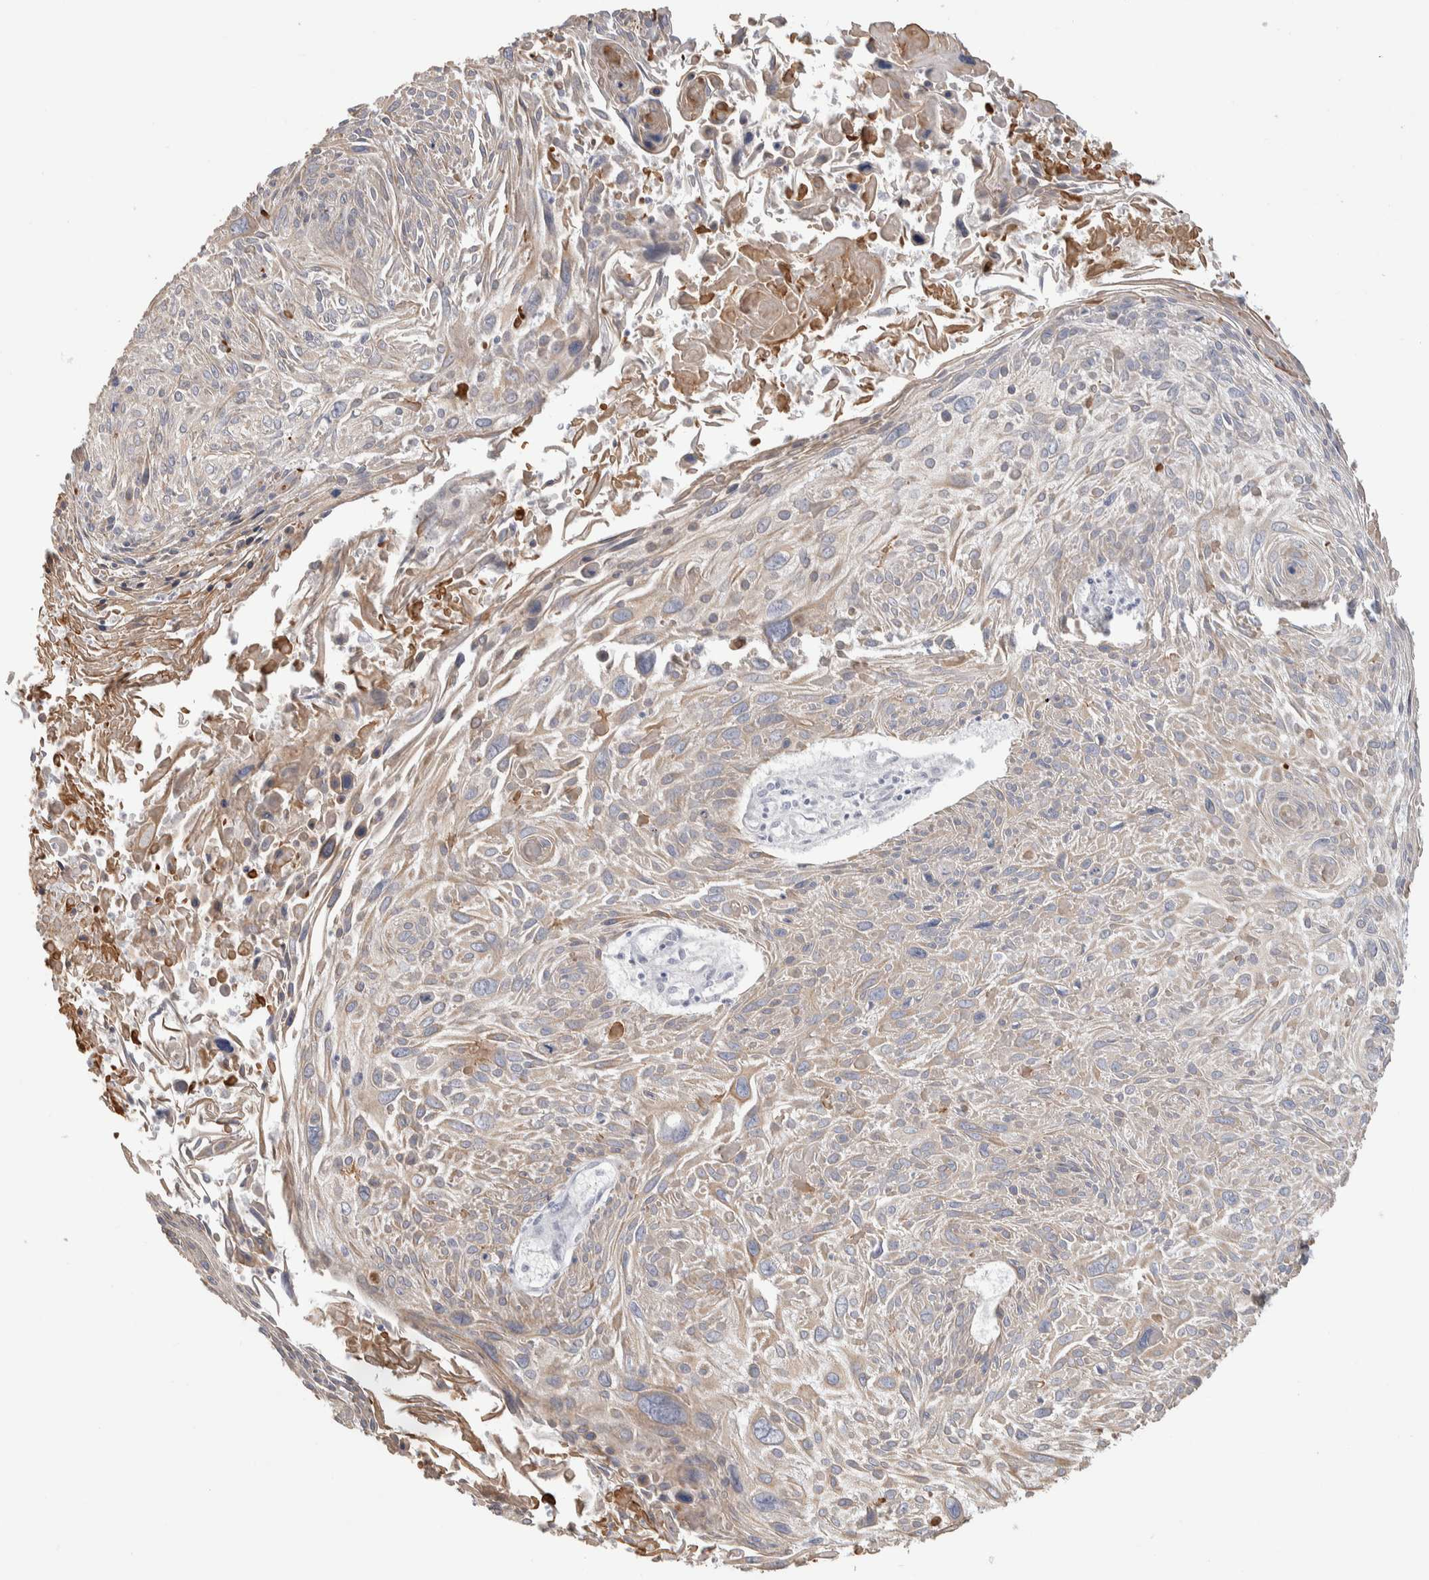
{"staining": {"intensity": "weak", "quantity": "<25%", "location": "cytoplasmic/membranous"}, "tissue": "cervical cancer", "cell_type": "Tumor cells", "image_type": "cancer", "snomed": [{"axis": "morphology", "description": "Squamous cell carcinoma, NOS"}, {"axis": "topography", "description": "Cervix"}], "caption": "Cervical cancer was stained to show a protein in brown. There is no significant expression in tumor cells.", "gene": "DCXR", "patient": {"sex": "female", "age": 51}}